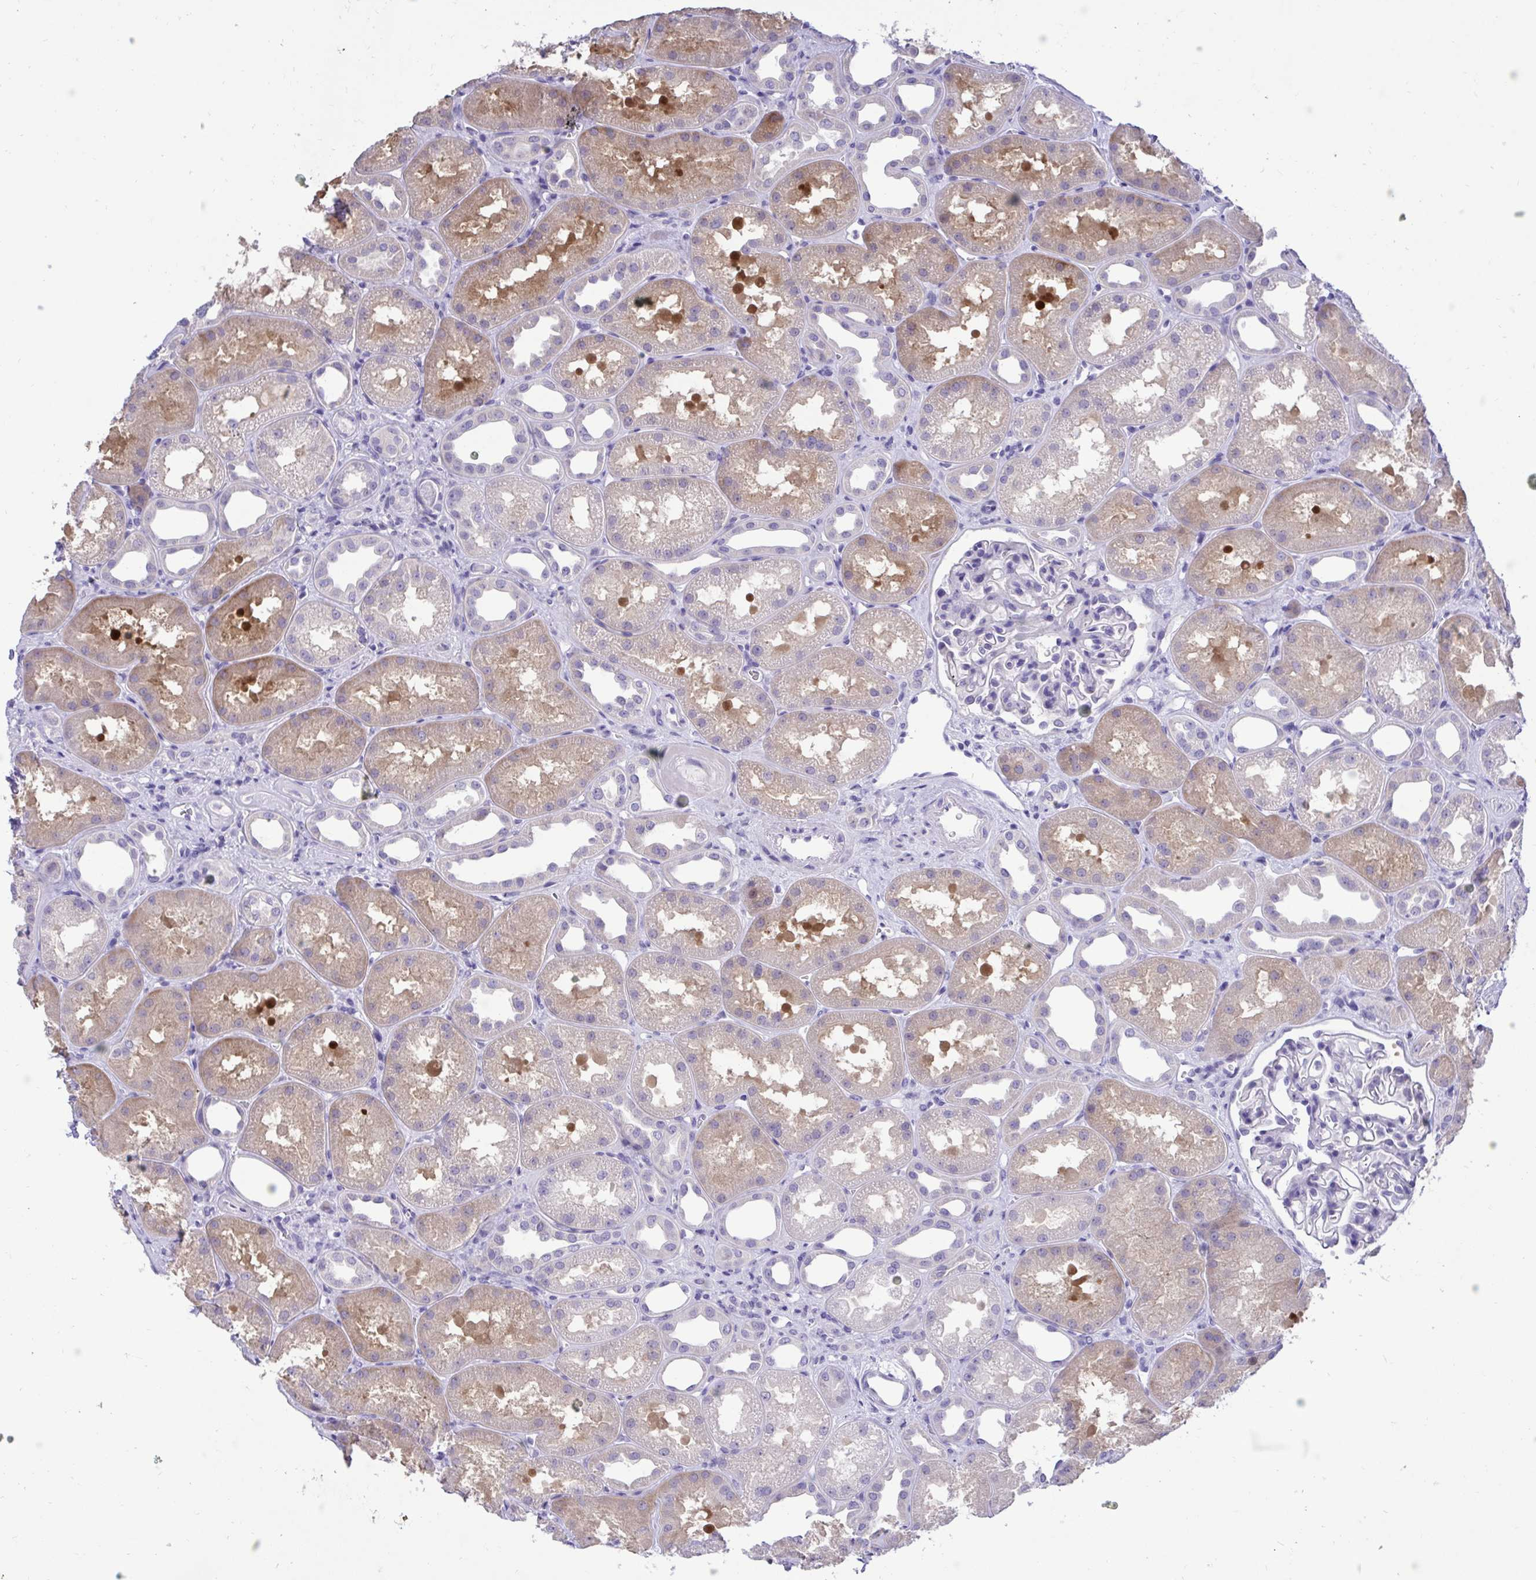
{"staining": {"intensity": "negative", "quantity": "none", "location": "none"}, "tissue": "kidney", "cell_type": "Cells in glomeruli", "image_type": "normal", "snomed": [{"axis": "morphology", "description": "Normal tissue, NOS"}, {"axis": "topography", "description": "Kidney"}], "caption": "DAB (3,3'-diaminobenzidine) immunohistochemical staining of unremarkable human kidney exhibits no significant staining in cells in glomeruli.", "gene": "TMCO5A", "patient": {"sex": "male", "age": 61}}